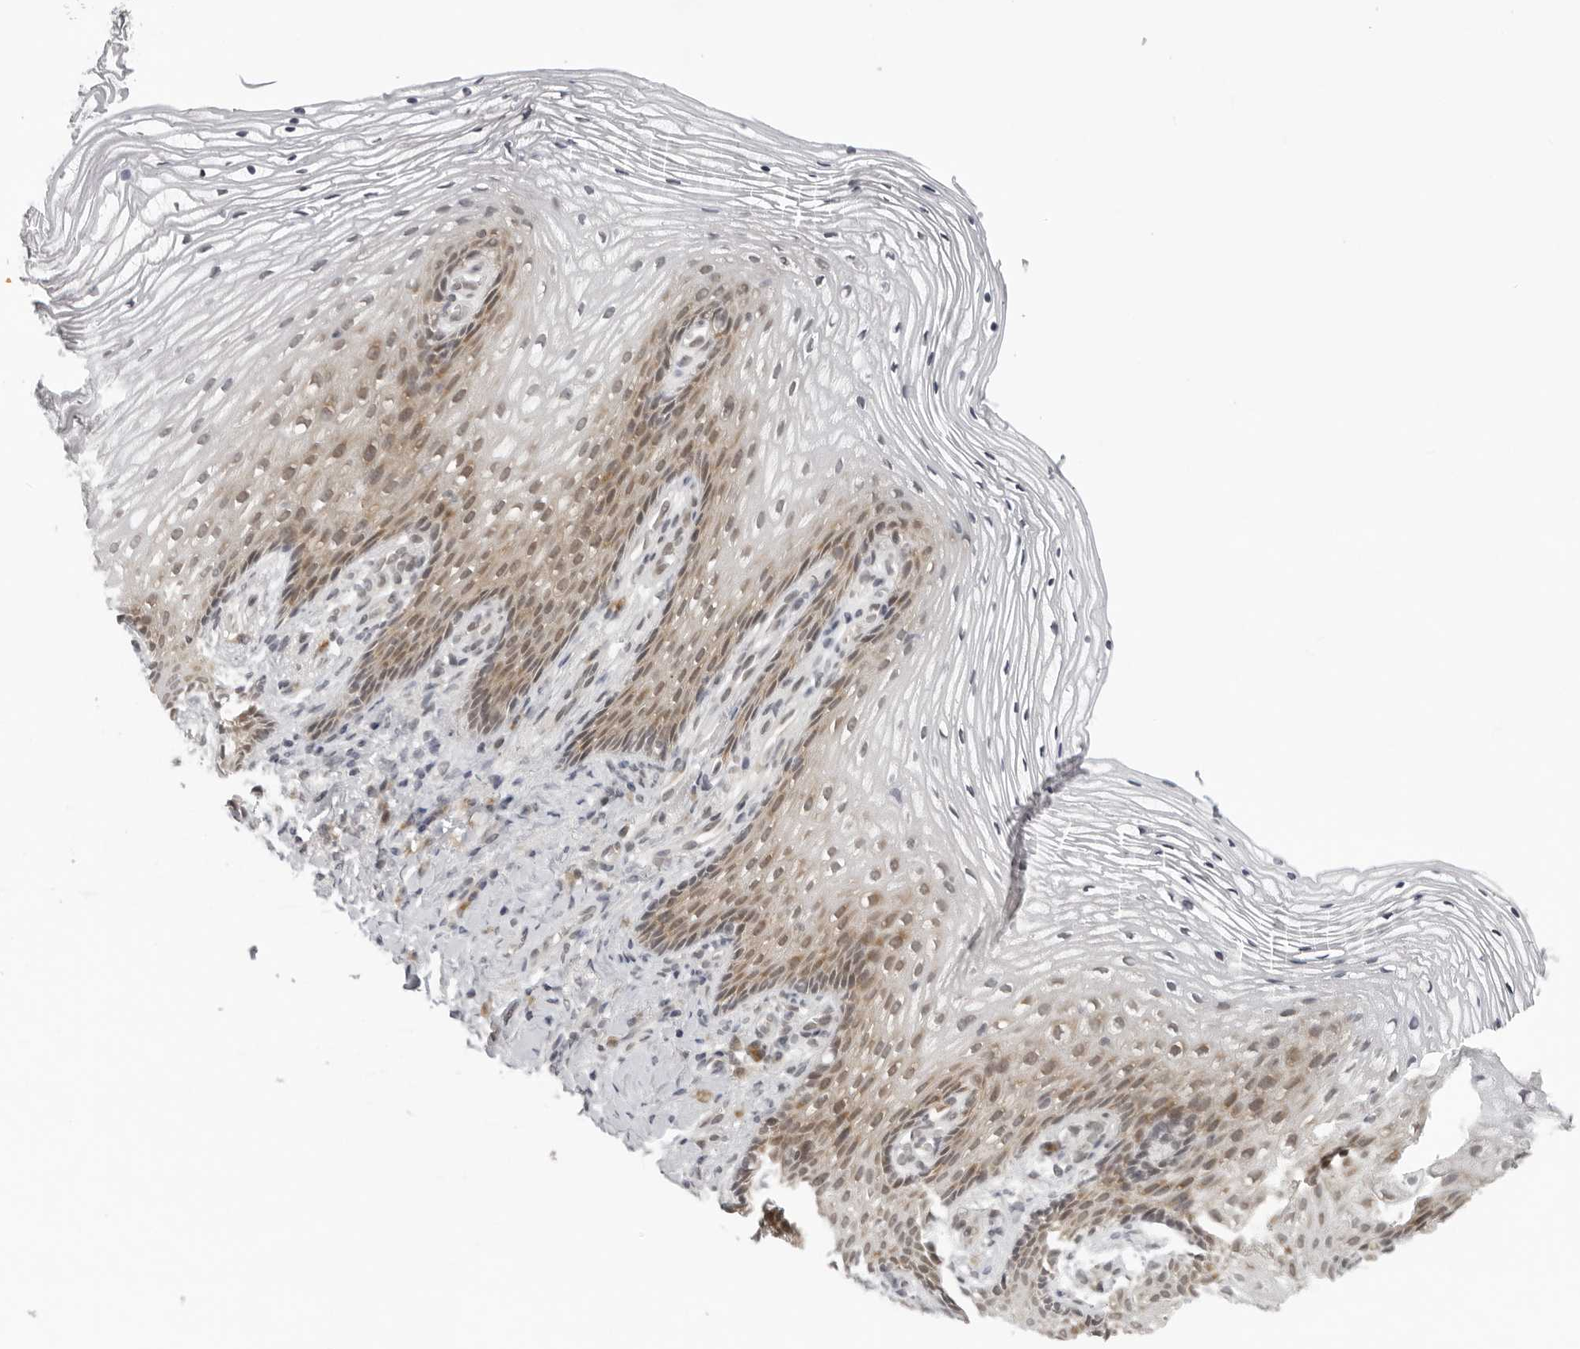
{"staining": {"intensity": "moderate", "quantity": "<25%", "location": "cytoplasmic/membranous"}, "tissue": "vagina", "cell_type": "Squamous epithelial cells", "image_type": "normal", "snomed": [{"axis": "morphology", "description": "Normal tissue, NOS"}, {"axis": "topography", "description": "Vagina"}], "caption": "Immunohistochemical staining of unremarkable vagina shows low levels of moderate cytoplasmic/membranous staining in about <25% of squamous epithelial cells.", "gene": "CASP7", "patient": {"sex": "female", "age": 60}}